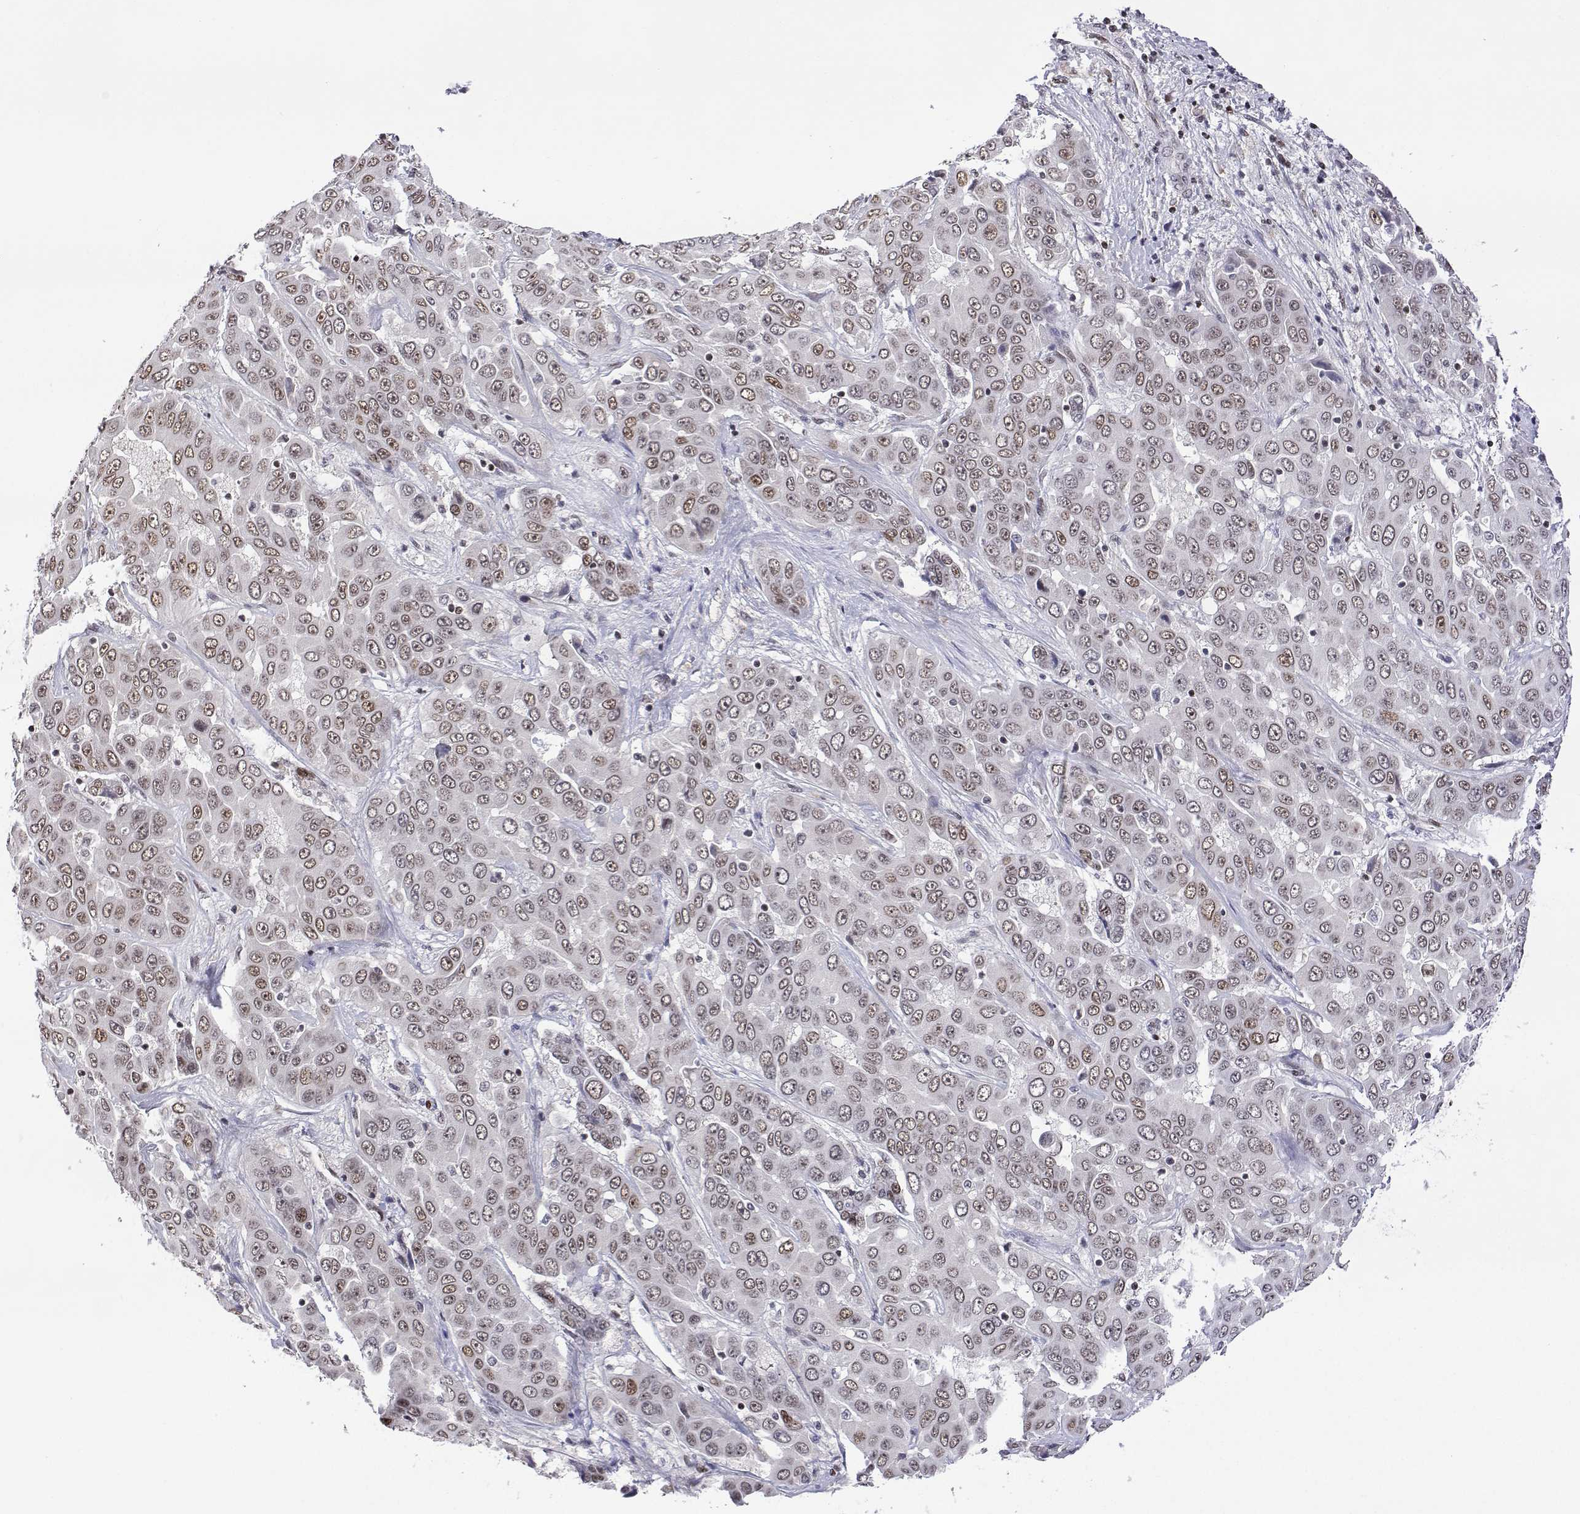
{"staining": {"intensity": "moderate", "quantity": ">75%", "location": "nuclear"}, "tissue": "liver cancer", "cell_type": "Tumor cells", "image_type": "cancer", "snomed": [{"axis": "morphology", "description": "Cholangiocarcinoma"}, {"axis": "topography", "description": "Liver"}], "caption": "This is a micrograph of immunohistochemistry (IHC) staining of liver cancer, which shows moderate positivity in the nuclear of tumor cells.", "gene": "XPC", "patient": {"sex": "female", "age": 52}}